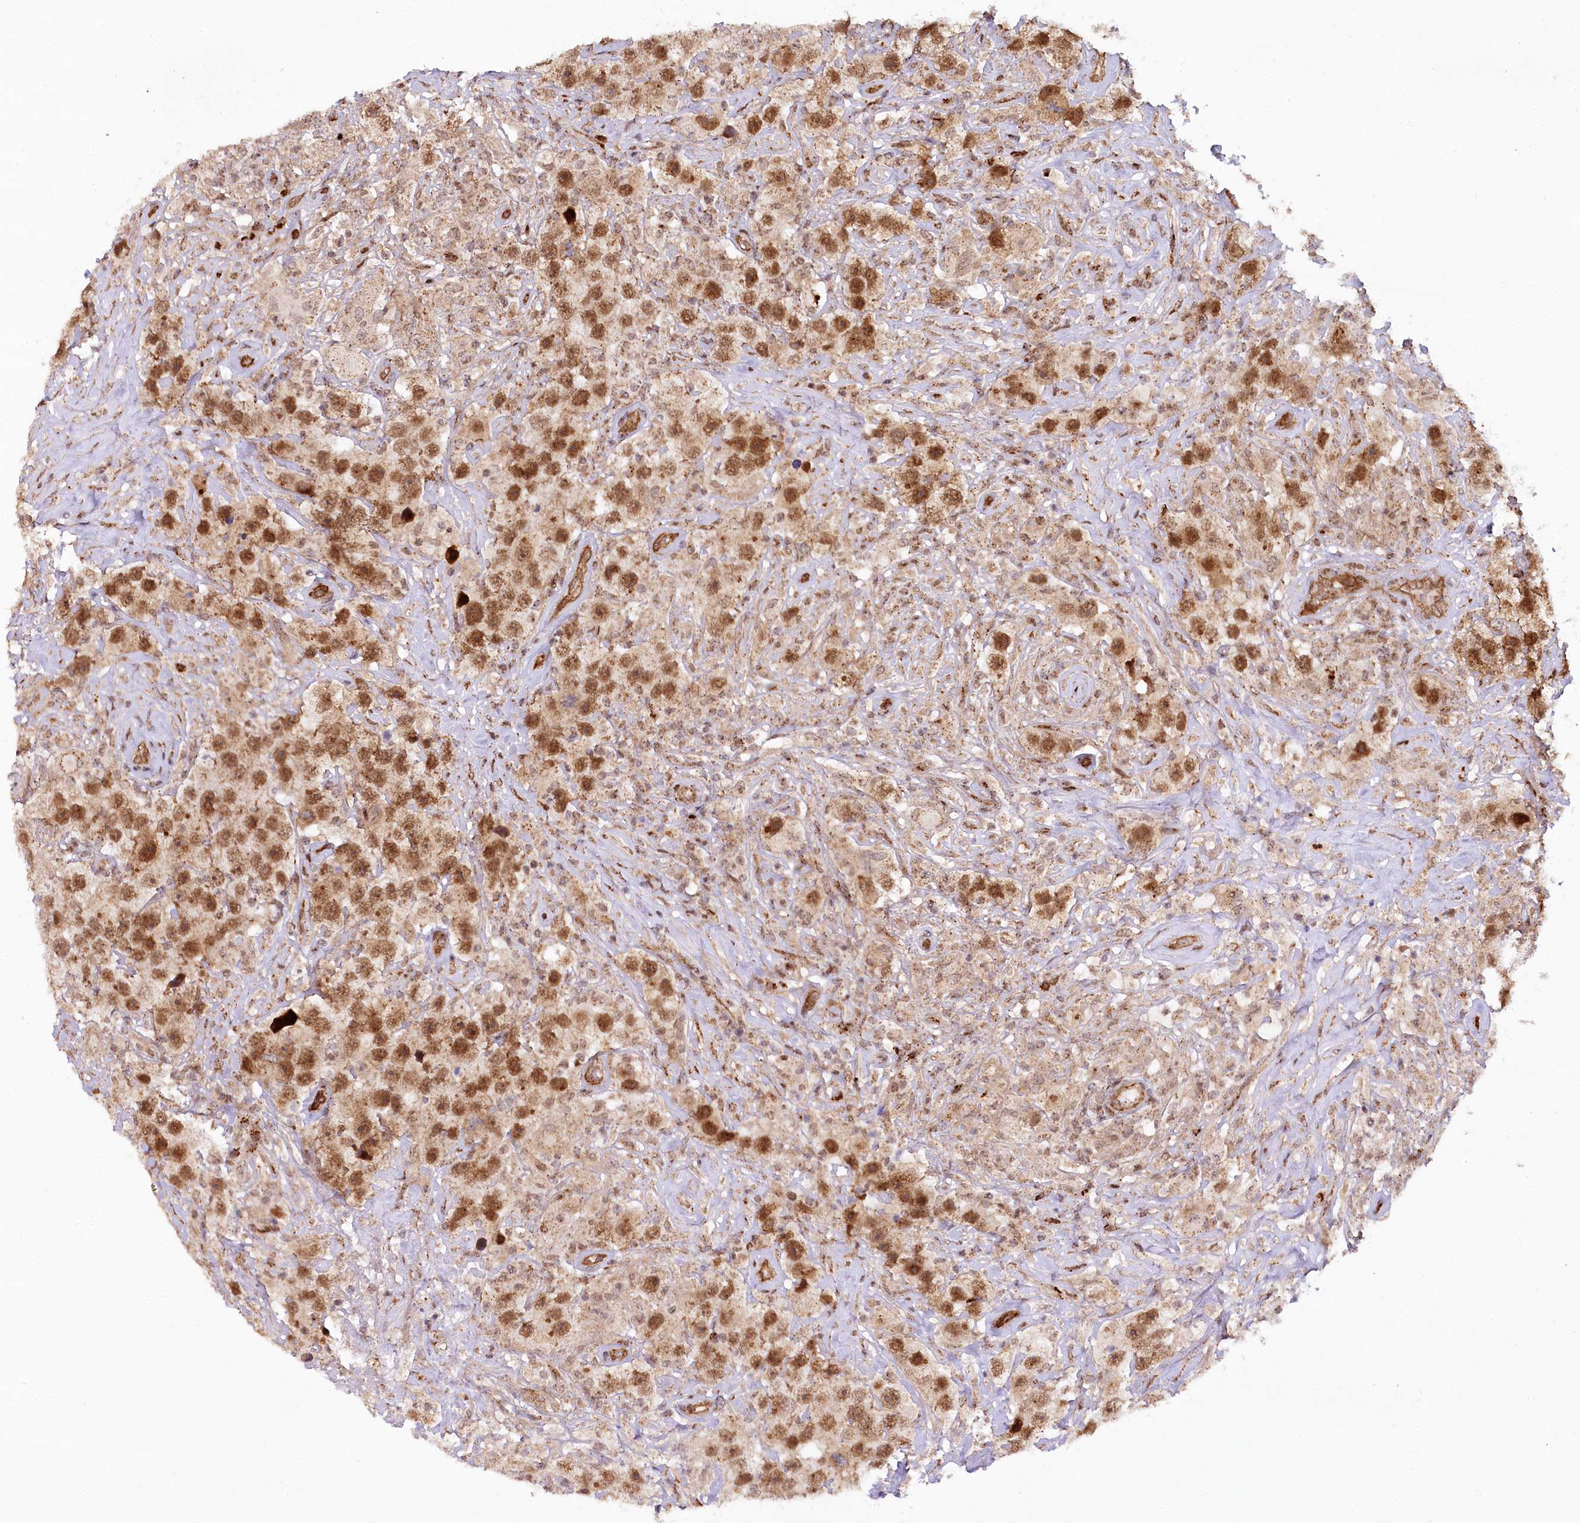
{"staining": {"intensity": "moderate", "quantity": ">75%", "location": "cytoplasmic/membranous,nuclear"}, "tissue": "testis cancer", "cell_type": "Tumor cells", "image_type": "cancer", "snomed": [{"axis": "morphology", "description": "Seminoma, NOS"}, {"axis": "topography", "description": "Testis"}], "caption": "This photomicrograph demonstrates IHC staining of human testis cancer (seminoma), with medium moderate cytoplasmic/membranous and nuclear positivity in about >75% of tumor cells.", "gene": "COPG1", "patient": {"sex": "male", "age": 49}}